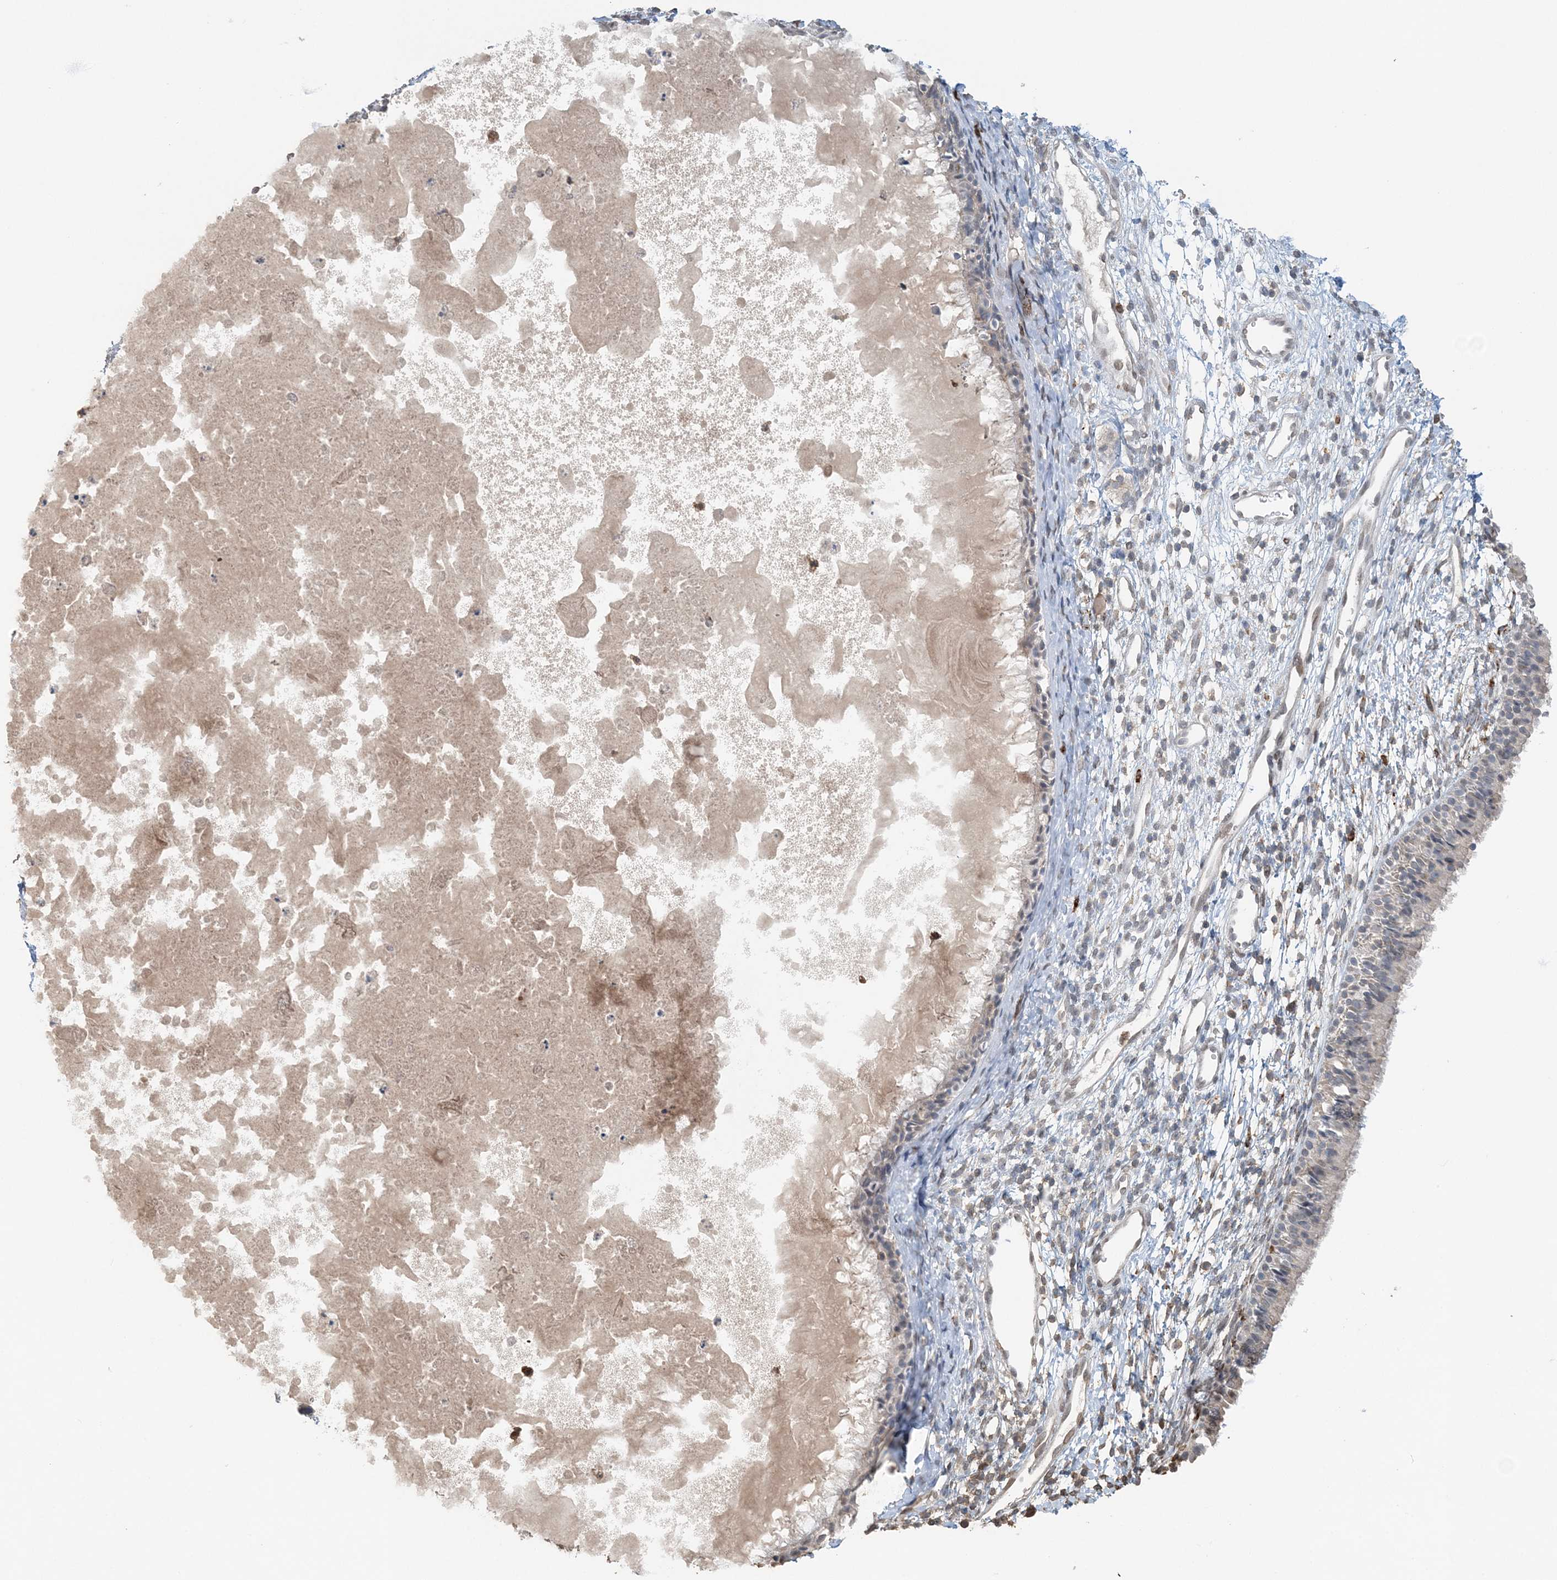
{"staining": {"intensity": "weak", "quantity": "<25%", "location": "cytoplasmic/membranous"}, "tissue": "nasopharynx", "cell_type": "Respiratory epithelial cells", "image_type": "normal", "snomed": [{"axis": "morphology", "description": "Normal tissue, NOS"}, {"axis": "topography", "description": "Nasopharynx"}], "caption": "A photomicrograph of human nasopharynx is negative for staining in respiratory epithelial cells. (DAB (3,3'-diaminobenzidine) immunohistochemistry (IHC) visualized using brightfield microscopy, high magnification).", "gene": "FAM110A", "patient": {"sex": "male", "age": 22}}